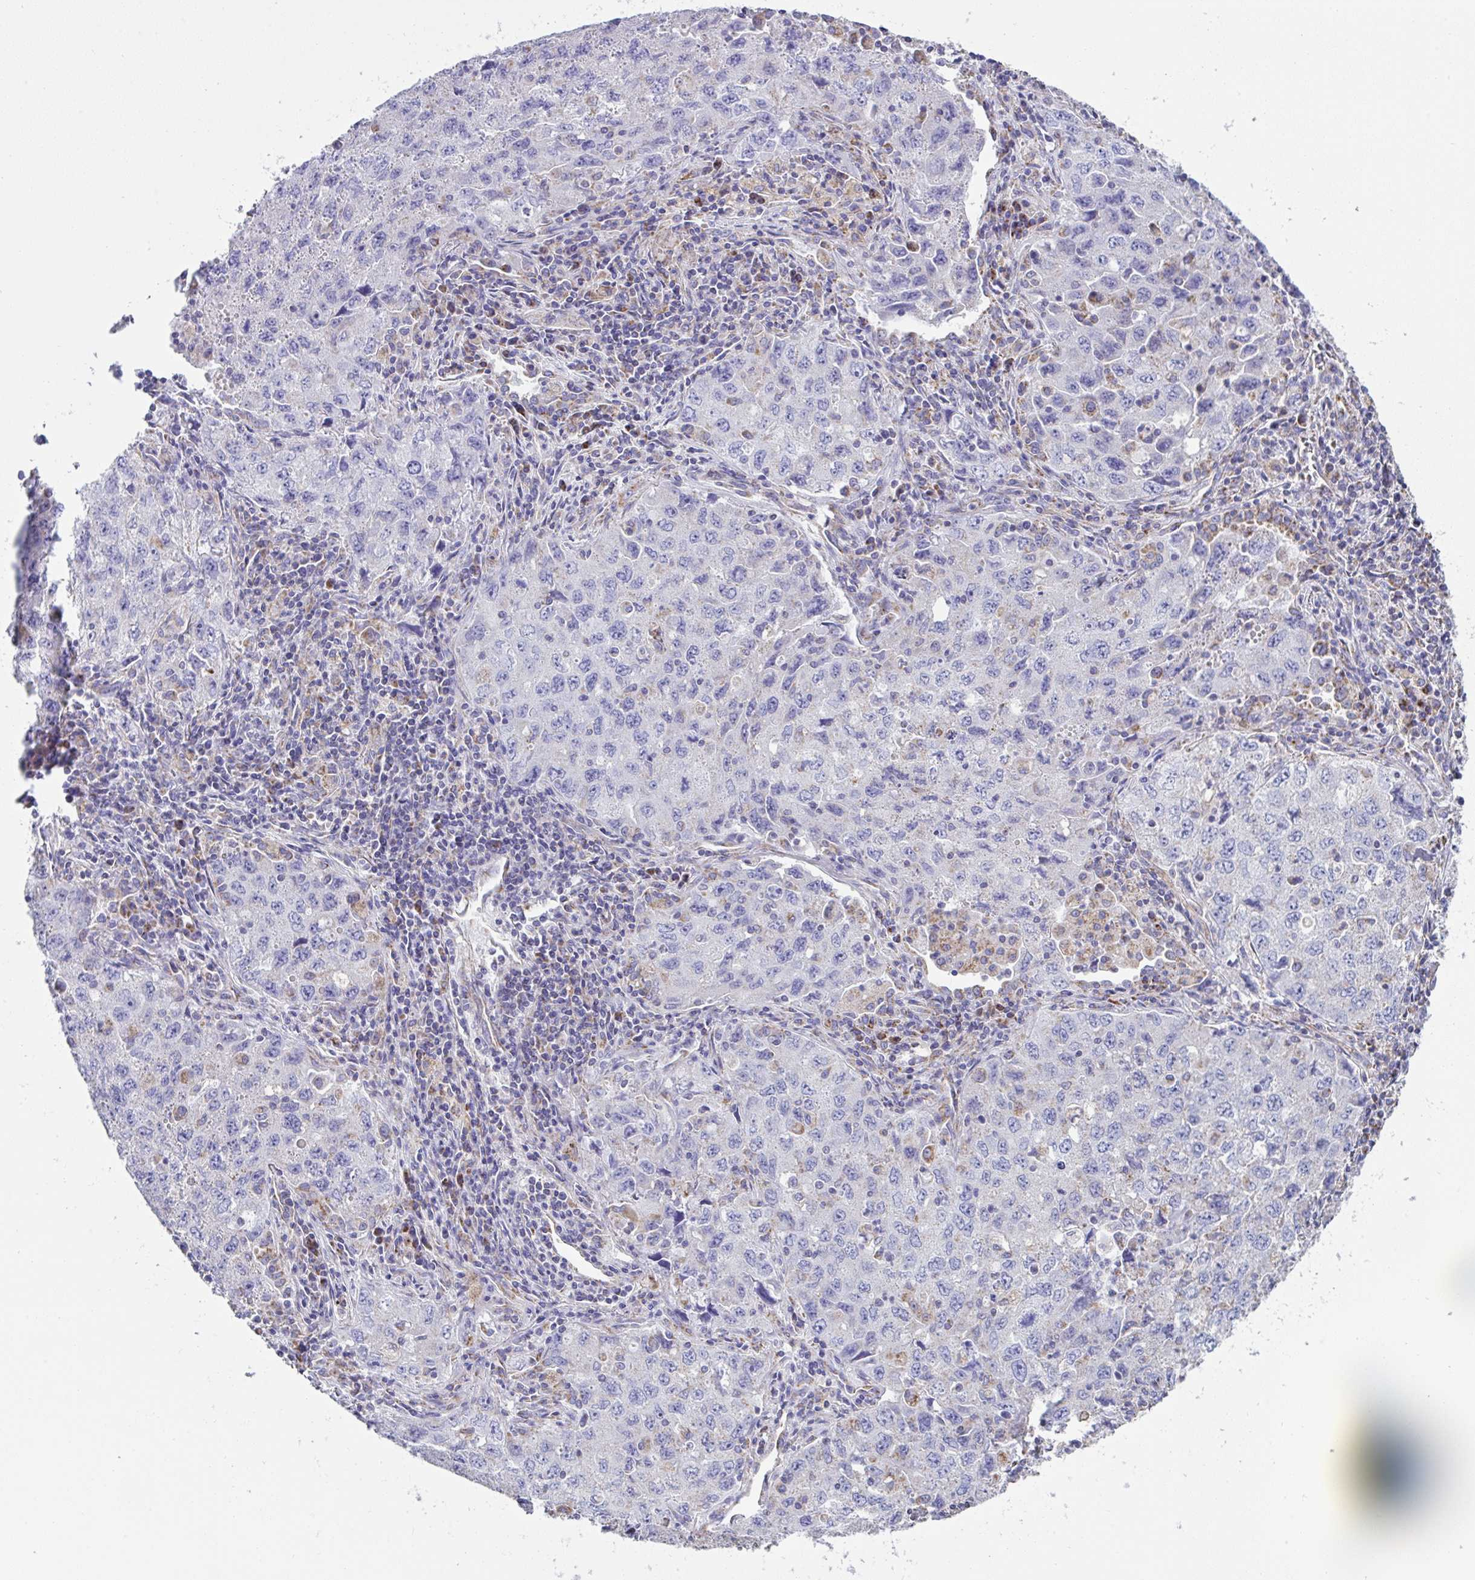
{"staining": {"intensity": "negative", "quantity": "none", "location": "none"}, "tissue": "lung cancer", "cell_type": "Tumor cells", "image_type": "cancer", "snomed": [{"axis": "morphology", "description": "Adenocarcinoma, NOS"}, {"axis": "topography", "description": "Lung"}], "caption": "Histopathology image shows no protein positivity in tumor cells of lung adenocarcinoma tissue.", "gene": "DOK7", "patient": {"sex": "female", "age": 57}}